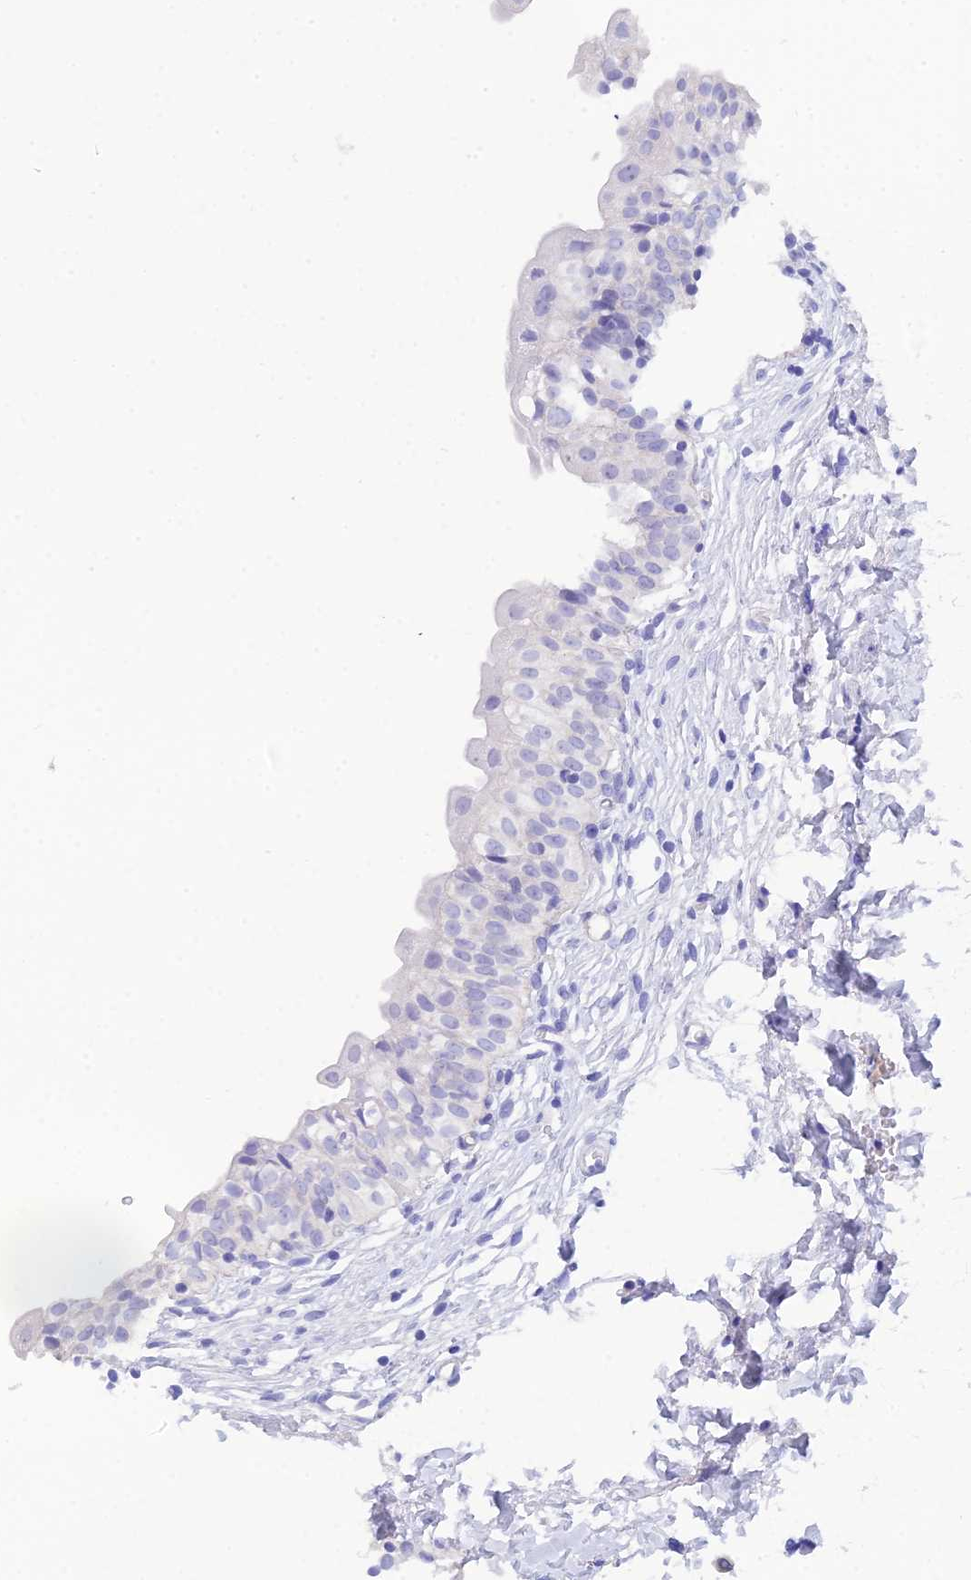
{"staining": {"intensity": "negative", "quantity": "none", "location": "none"}, "tissue": "urinary bladder", "cell_type": "Urothelial cells", "image_type": "normal", "snomed": [{"axis": "morphology", "description": "Normal tissue, NOS"}, {"axis": "topography", "description": "Urinary bladder"}], "caption": "This histopathology image is of benign urinary bladder stained with immunohistochemistry to label a protein in brown with the nuclei are counter-stained blue. There is no expression in urothelial cells.", "gene": "REG1A", "patient": {"sex": "male", "age": 55}}